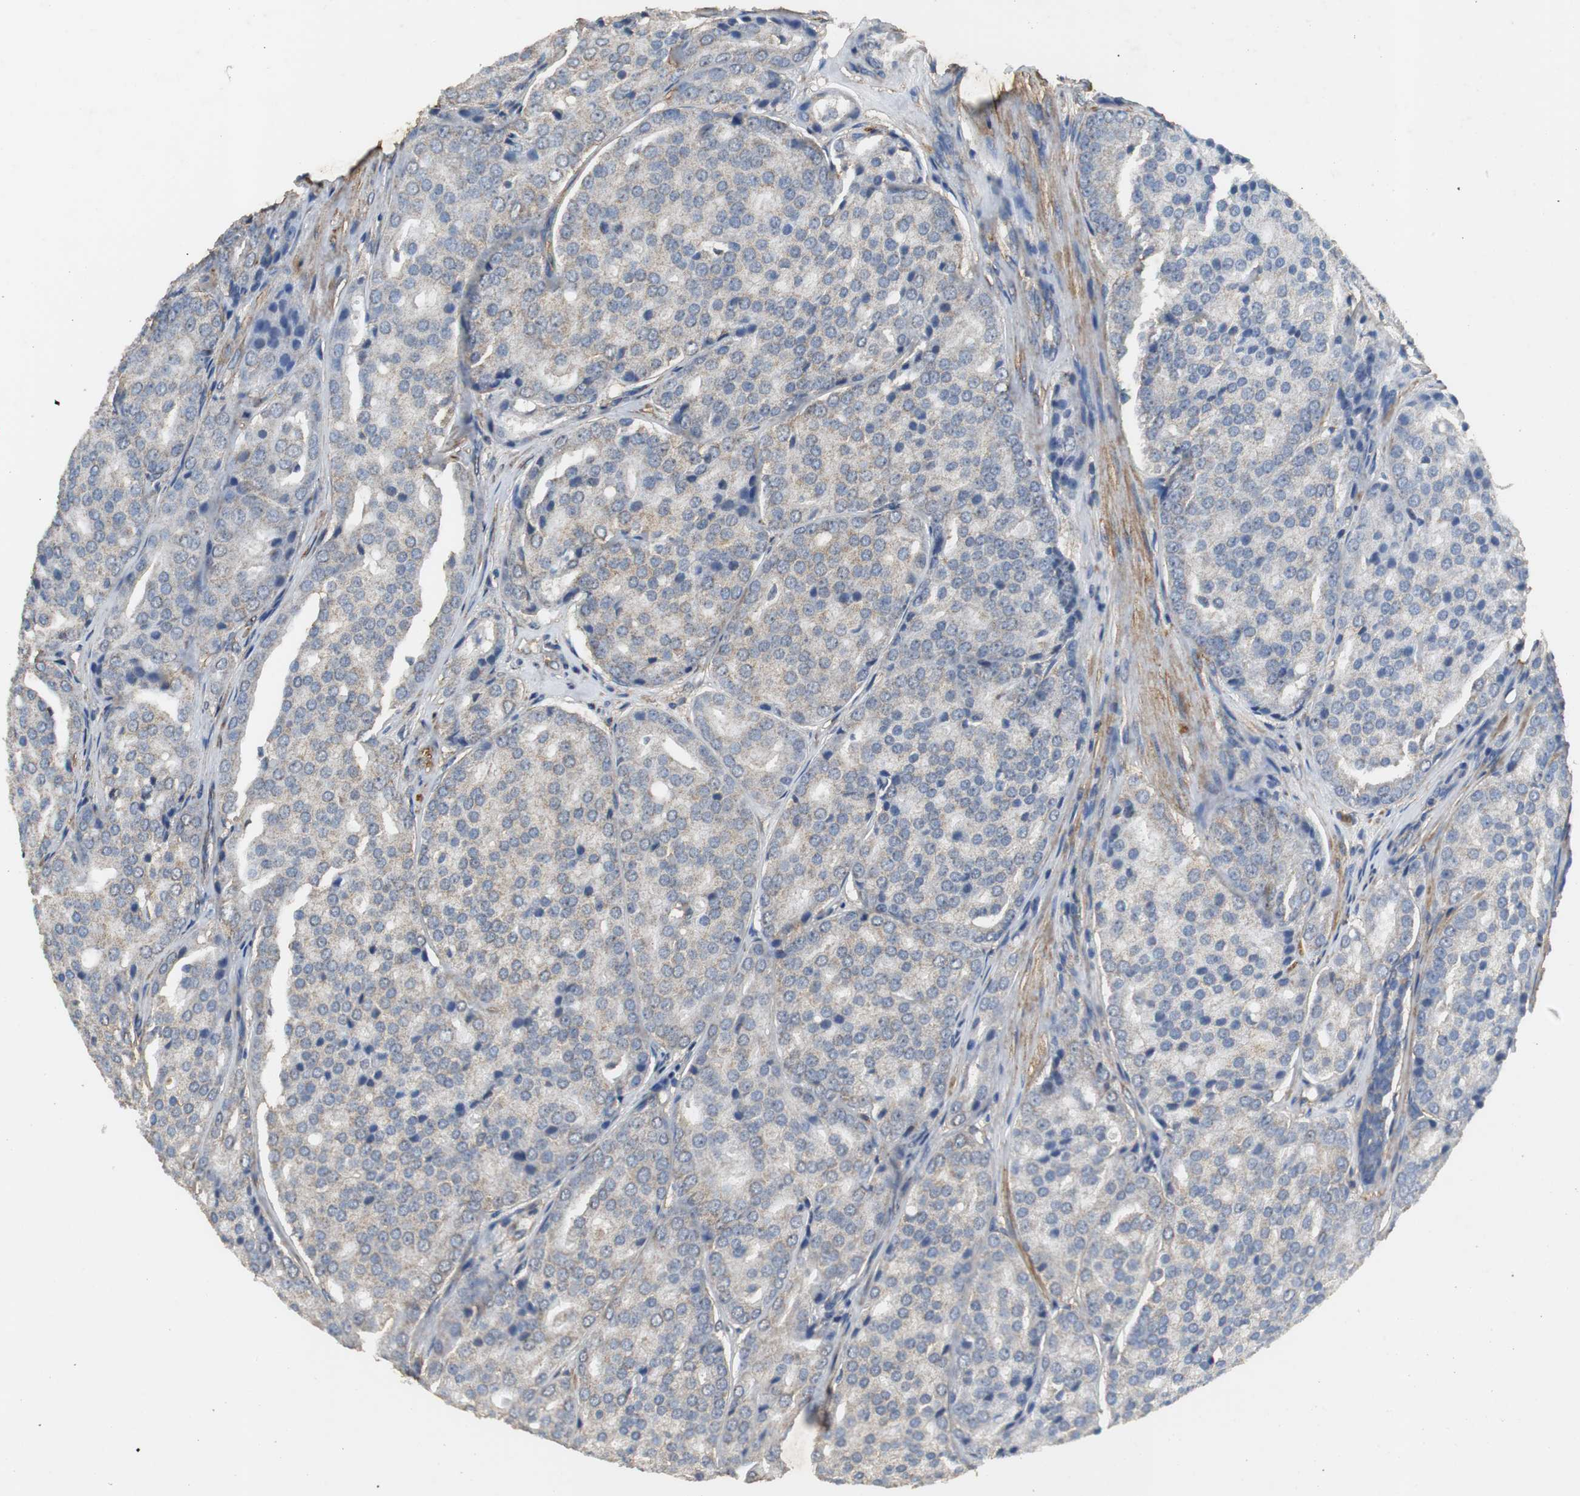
{"staining": {"intensity": "weak", "quantity": "<25%", "location": "cytoplasmic/membranous"}, "tissue": "prostate cancer", "cell_type": "Tumor cells", "image_type": "cancer", "snomed": [{"axis": "morphology", "description": "Adenocarcinoma, High grade"}, {"axis": "topography", "description": "Prostate"}], "caption": "Immunohistochemistry (IHC) micrograph of human prostate high-grade adenocarcinoma stained for a protein (brown), which demonstrates no staining in tumor cells.", "gene": "NNT", "patient": {"sex": "male", "age": 64}}